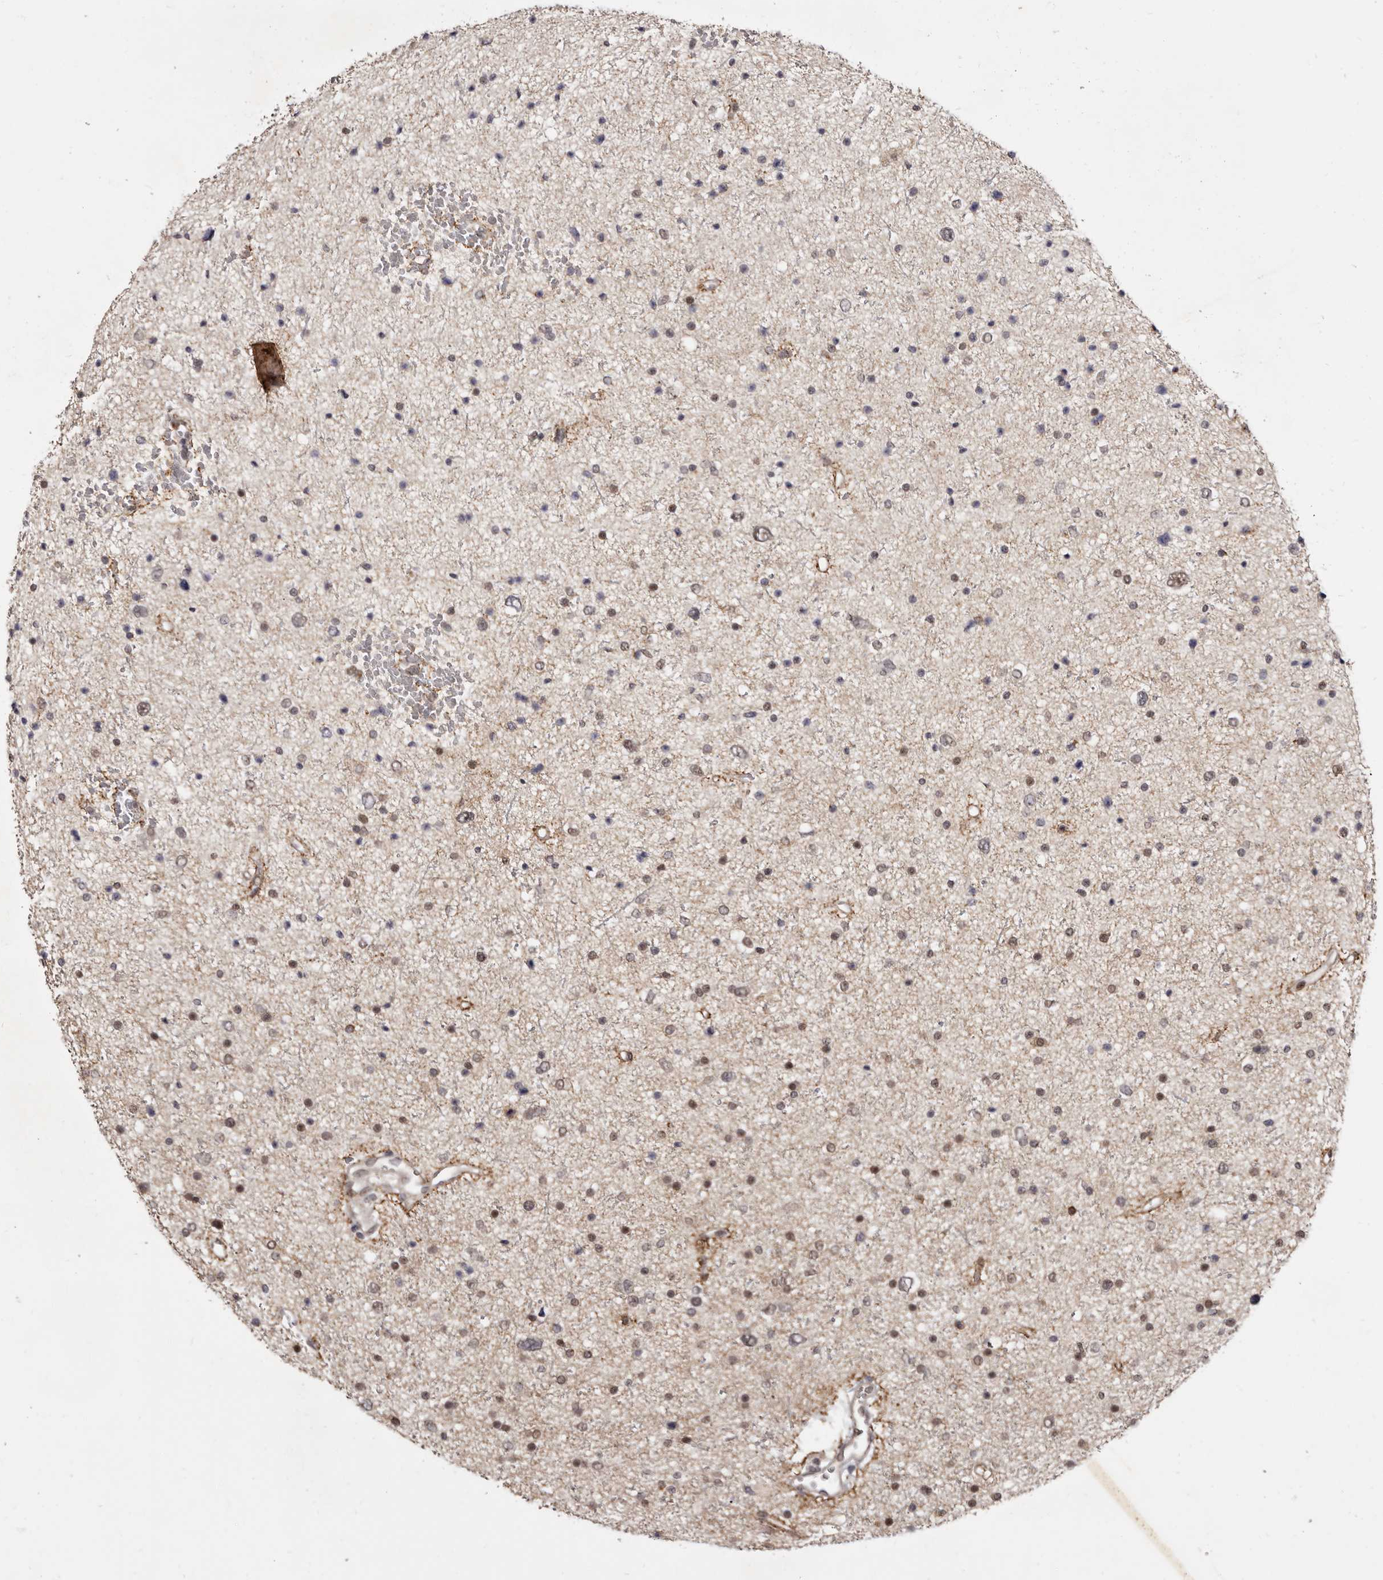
{"staining": {"intensity": "weak", "quantity": "<25%", "location": "nuclear"}, "tissue": "glioma", "cell_type": "Tumor cells", "image_type": "cancer", "snomed": [{"axis": "morphology", "description": "Glioma, malignant, Low grade"}, {"axis": "topography", "description": "Brain"}], "caption": "IHC image of neoplastic tissue: human glioma stained with DAB exhibits no significant protein expression in tumor cells.", "gene": "ZNF326", "patient": {"sex": "female", "age": 37}}